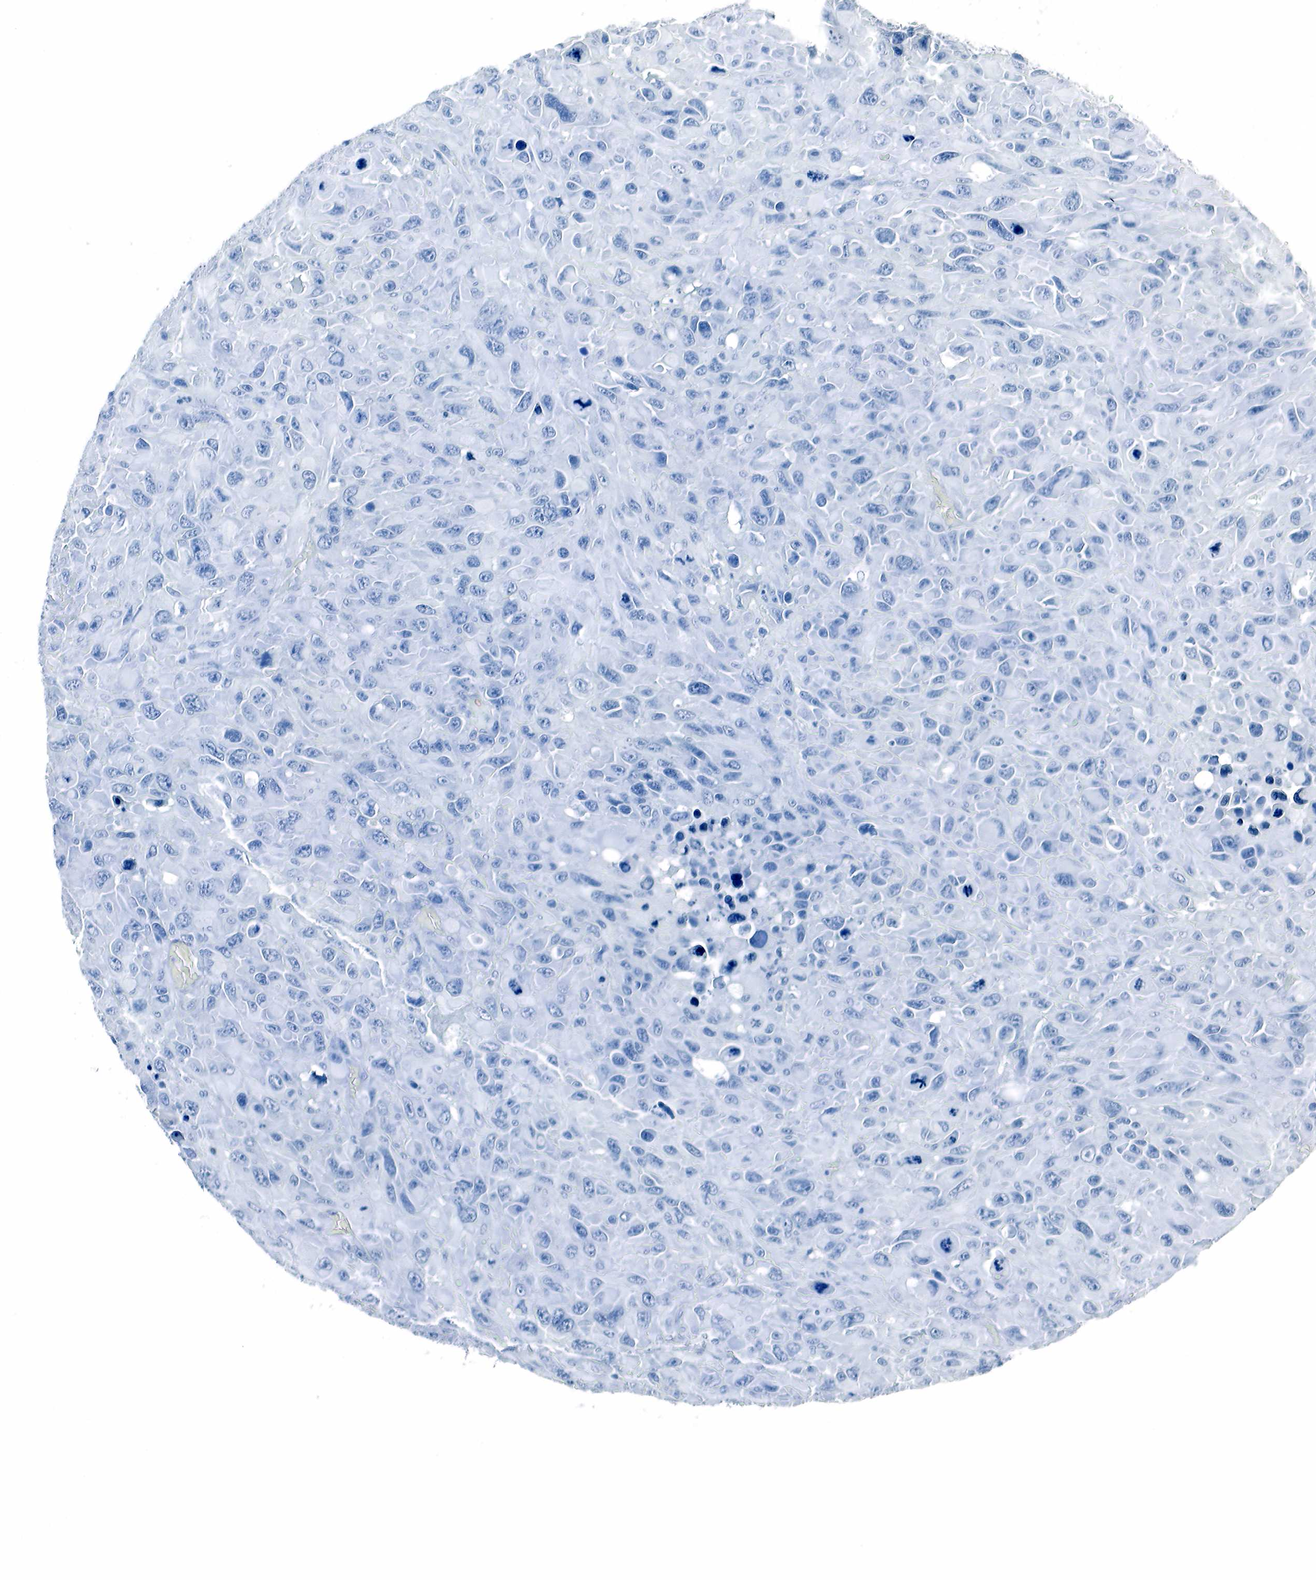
{"staining": {"intensity": "negative", "quantity": "none", "location": "none"}, "tissue": "renal cancer", "cell_type": "Tumor cells", "image_type": "cancer", "snomed": [{"axis": "morphology", "description": "Adenocarcinoma, NOS"}, {"axis": "topography", "description": "Kidney"}], "caption": "IHC of human renal adenocarcinoma shows no positivity in tumor cells. (DAB immunohistochemistry, high magnification).", "gene": "GAST", "patient": {"sex": "male", "age": 79}}